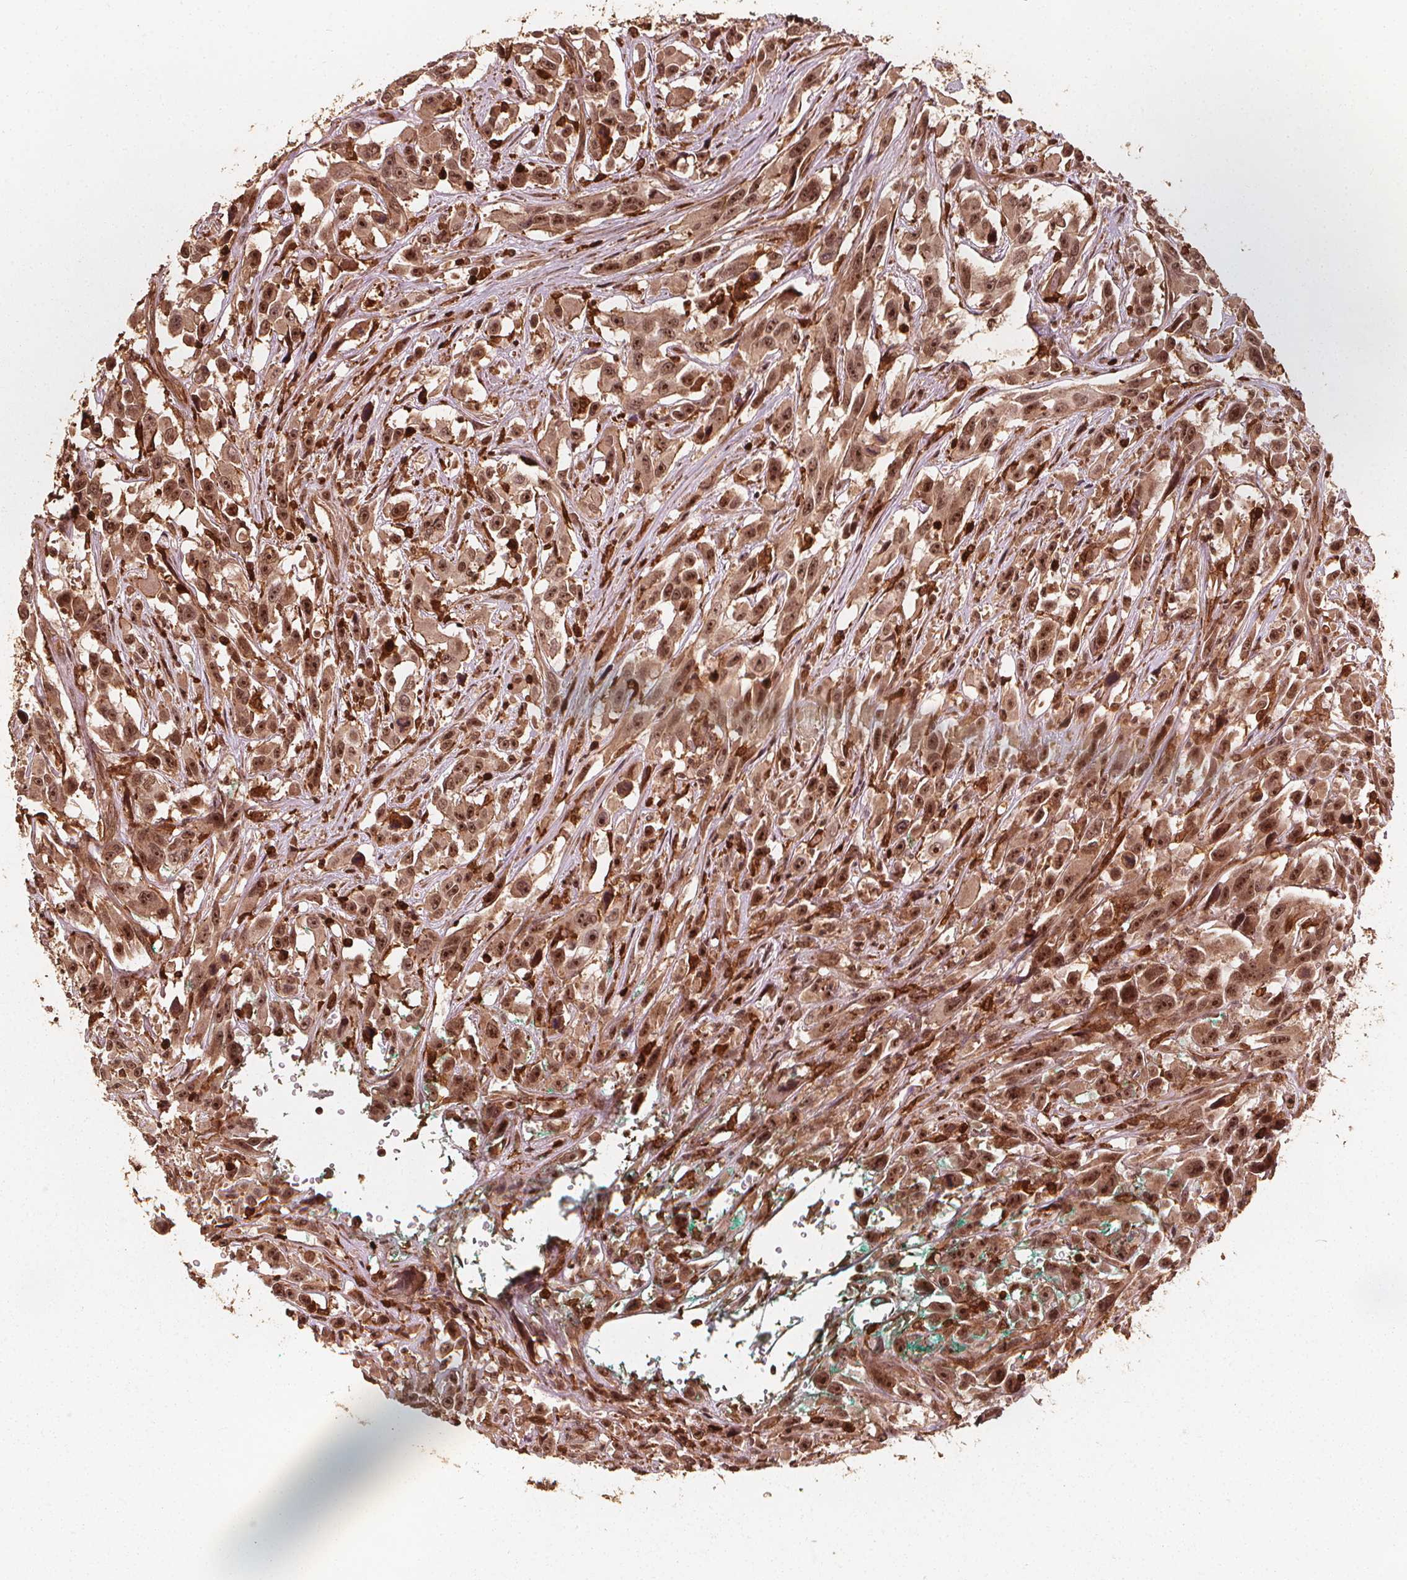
{"staining": {"intensity": "moderate", "quantity": ">75%", "location": "cytoplasmic/membranous,nuclear"}, "tissue": "urothelial cancer", "cell_type": "Tumor cells", "image_type": "cancer", "snomed": [{"axis": "morphology", "description": "Urothelial carcinoma, High grade"}, {"axis": "topography", "description": "Urinary bladder"}], "caption": "Brown immunohistochemical staining in high-grade urothelial carcinoma demonstrates moderate cytoplasmic/membranous and nuclear expression in about >75% of tumor cells.", "gene": "EXOSC9", "patient": {"sex": "male", "age": 53}}